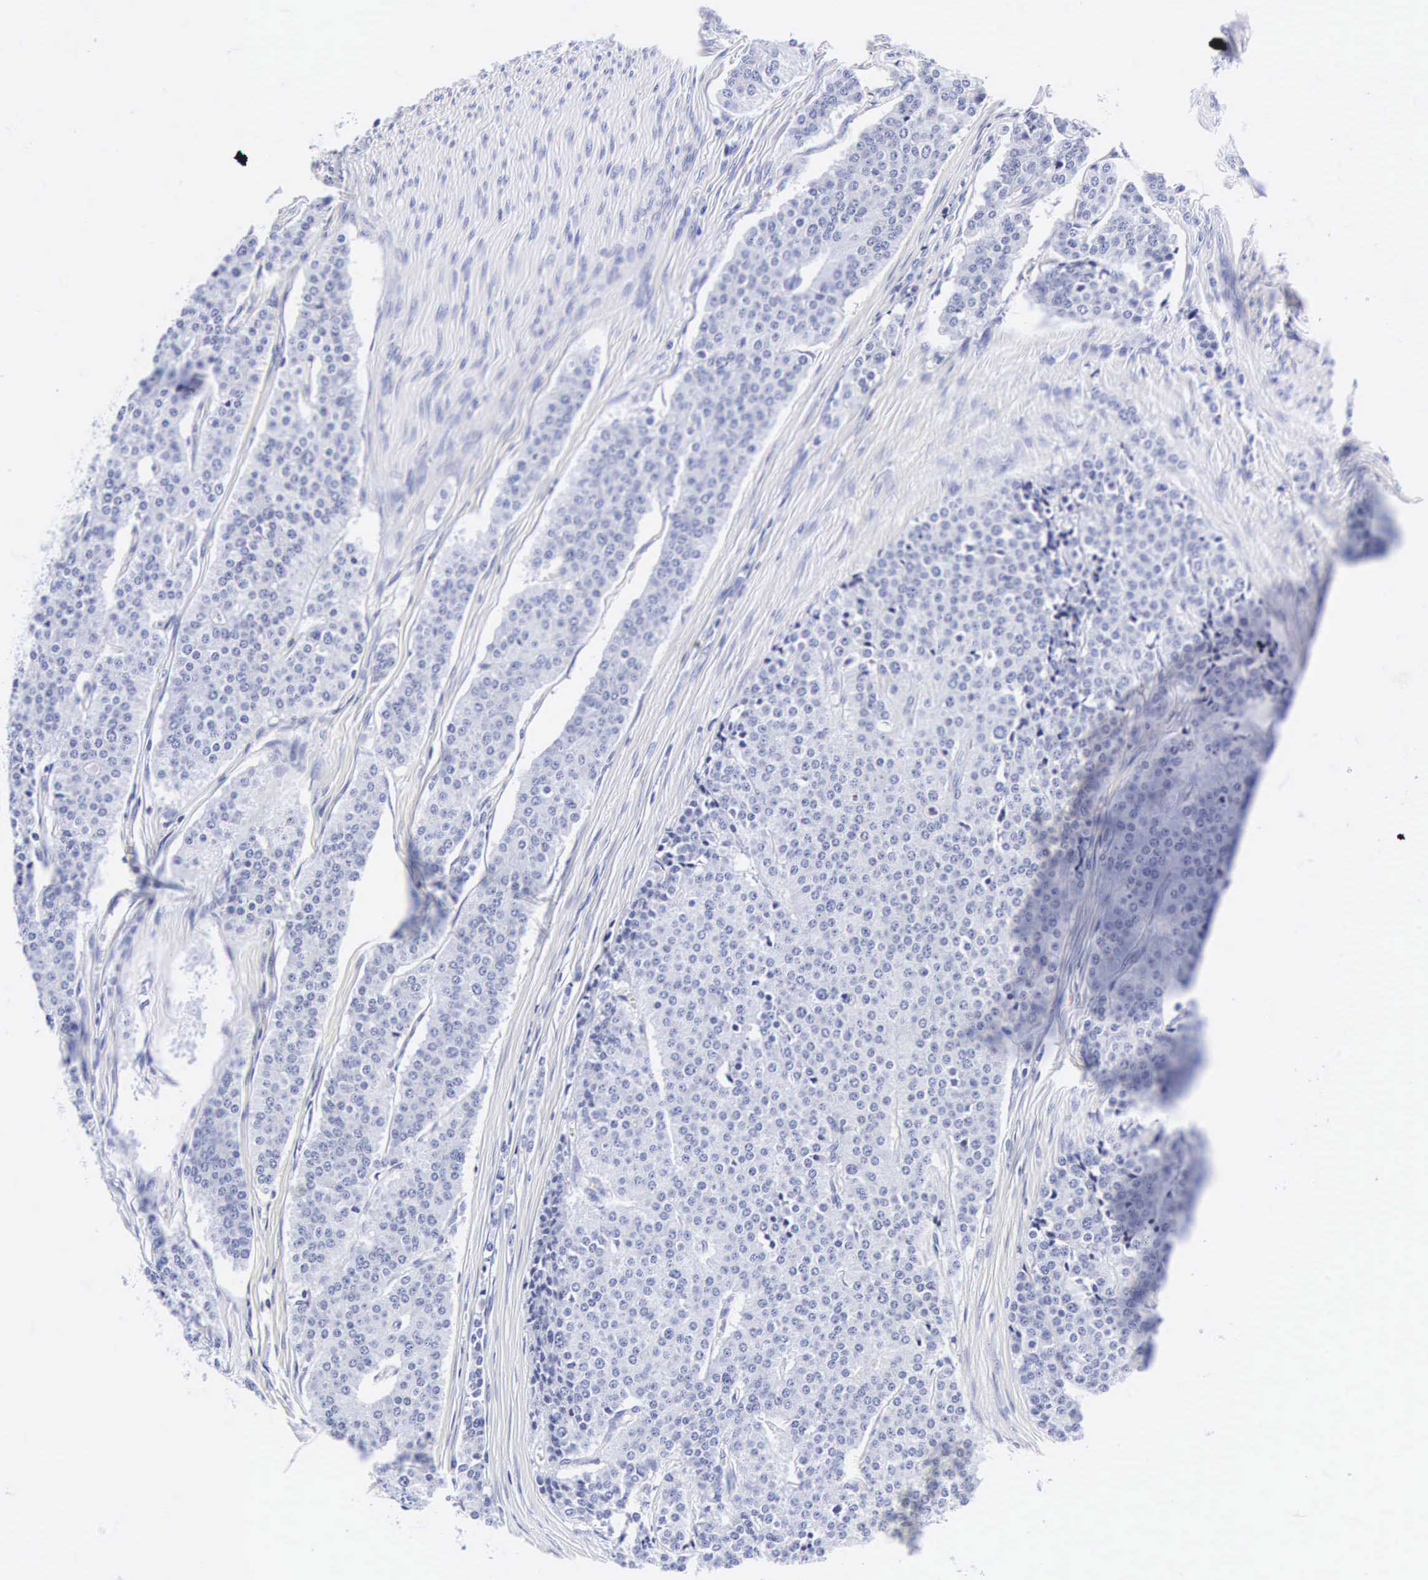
{"staining": {"intensity": "negative", "quantity": "none", "location": "none"}, "tissue": "carcinoid", "cell_type": "Tumor cells", "image_type": "cancer", "snomed": [{"axis": "morphology", "description": "Carcinoid, malignant, NOS"}, {"axis": "topography", "description": "Small intestine"}], "caption": "Photomicrograph shows no significant protein positivity in tumor cells of carcinoid.", "gene": "INS", "patient": {"sex": "male", "age": 63}}